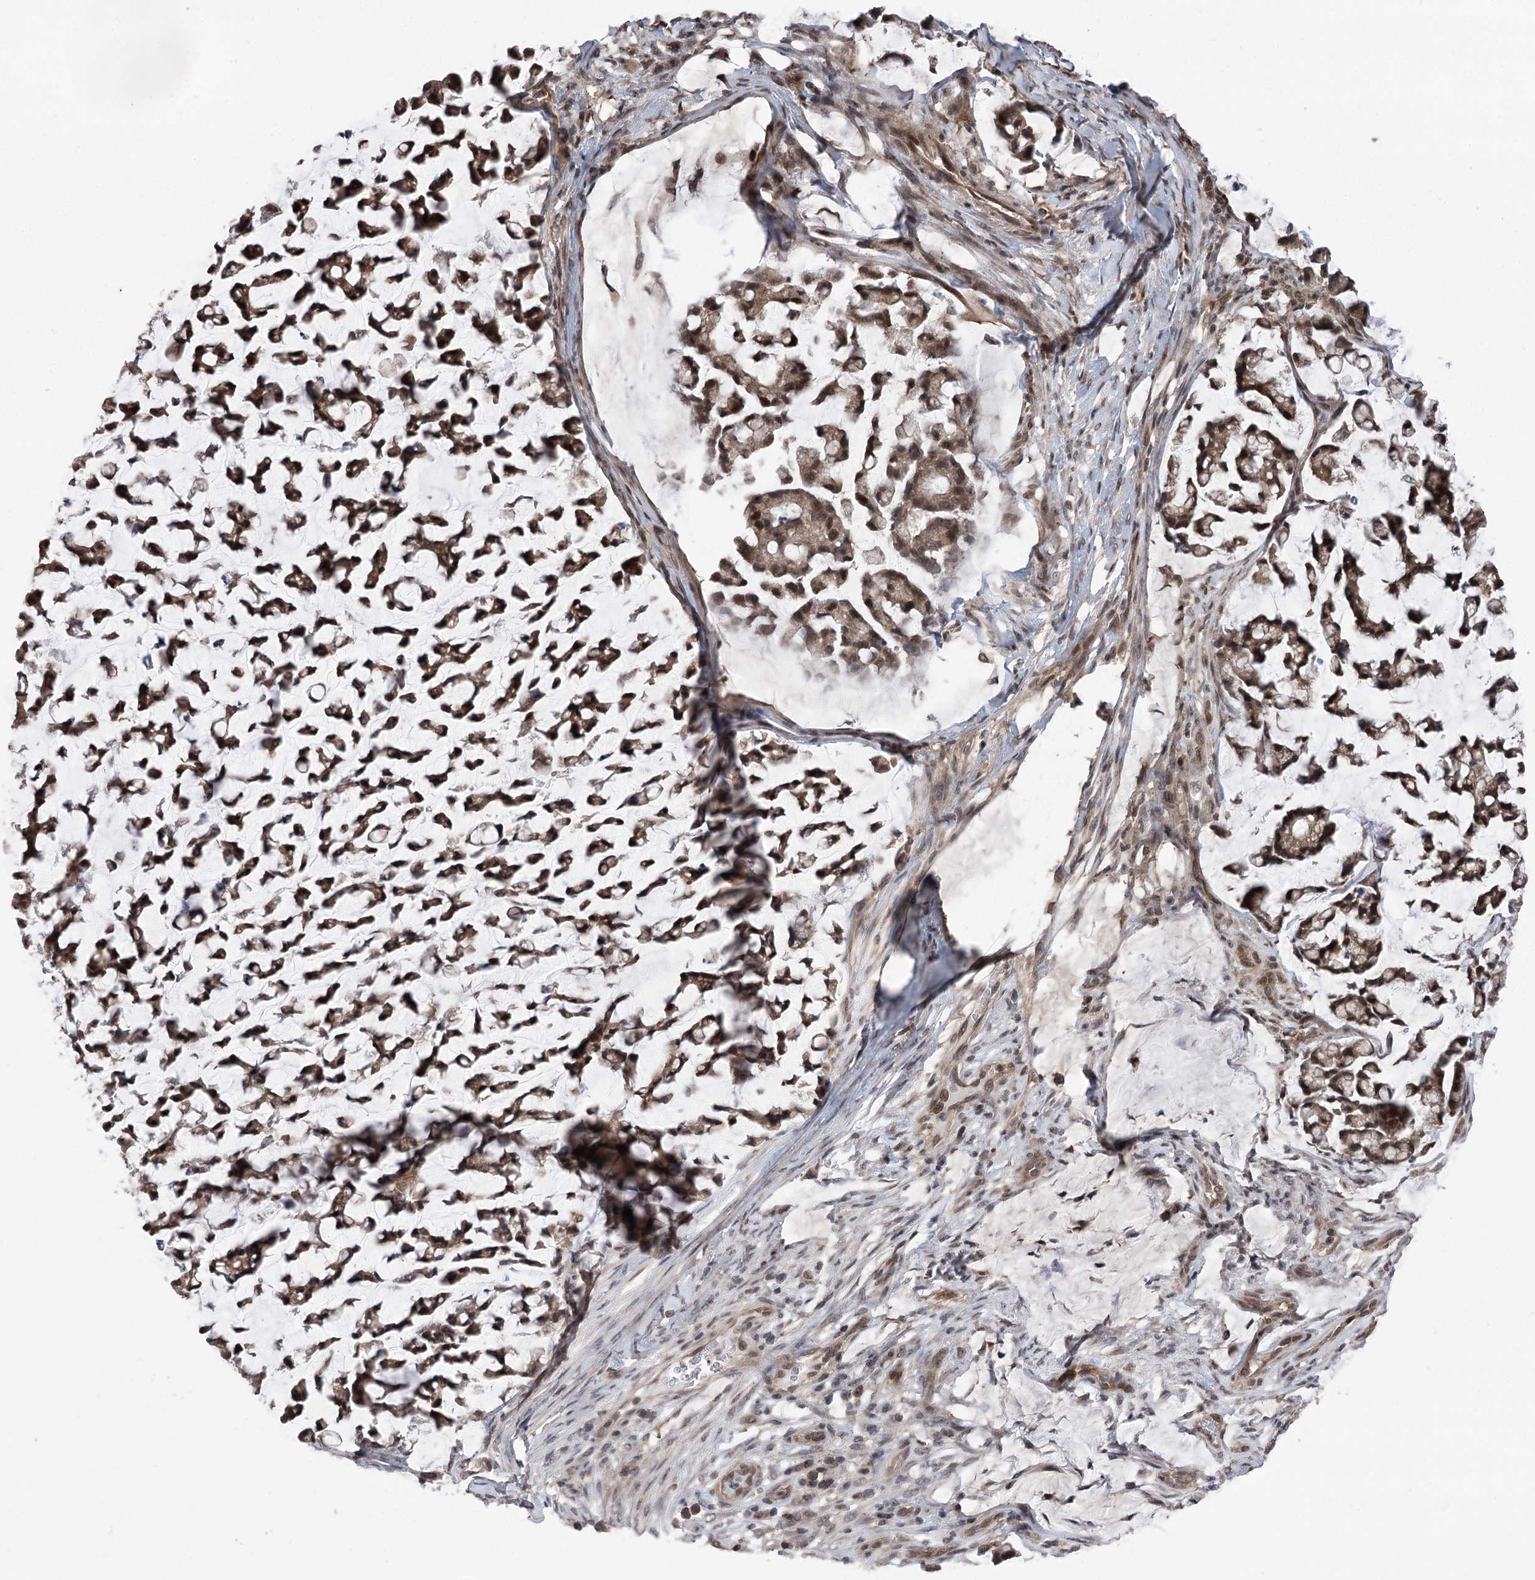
{"staining": {"intensity": "moderate", "quantity": ">75%", "location": "cytoplasmic/membranous,nuclear"}, "tissue": "stomach cancer", "cell_type": "Tumor cells", "image_type": "cancer", "snomed": [{"axis": "morphology", "description": "Adenocarcinoma, NOS"}, {"axis": "topography", "description": "Stomach, lower"}], "caption": "Tumor cells demonstrate moderate cytoplasmic/membranous and nuclear positivity in about >75% of cells in stomach adenocarcinoma.", "gene": "CCSER2", "patient": {"sex": "male", "age": 67}}